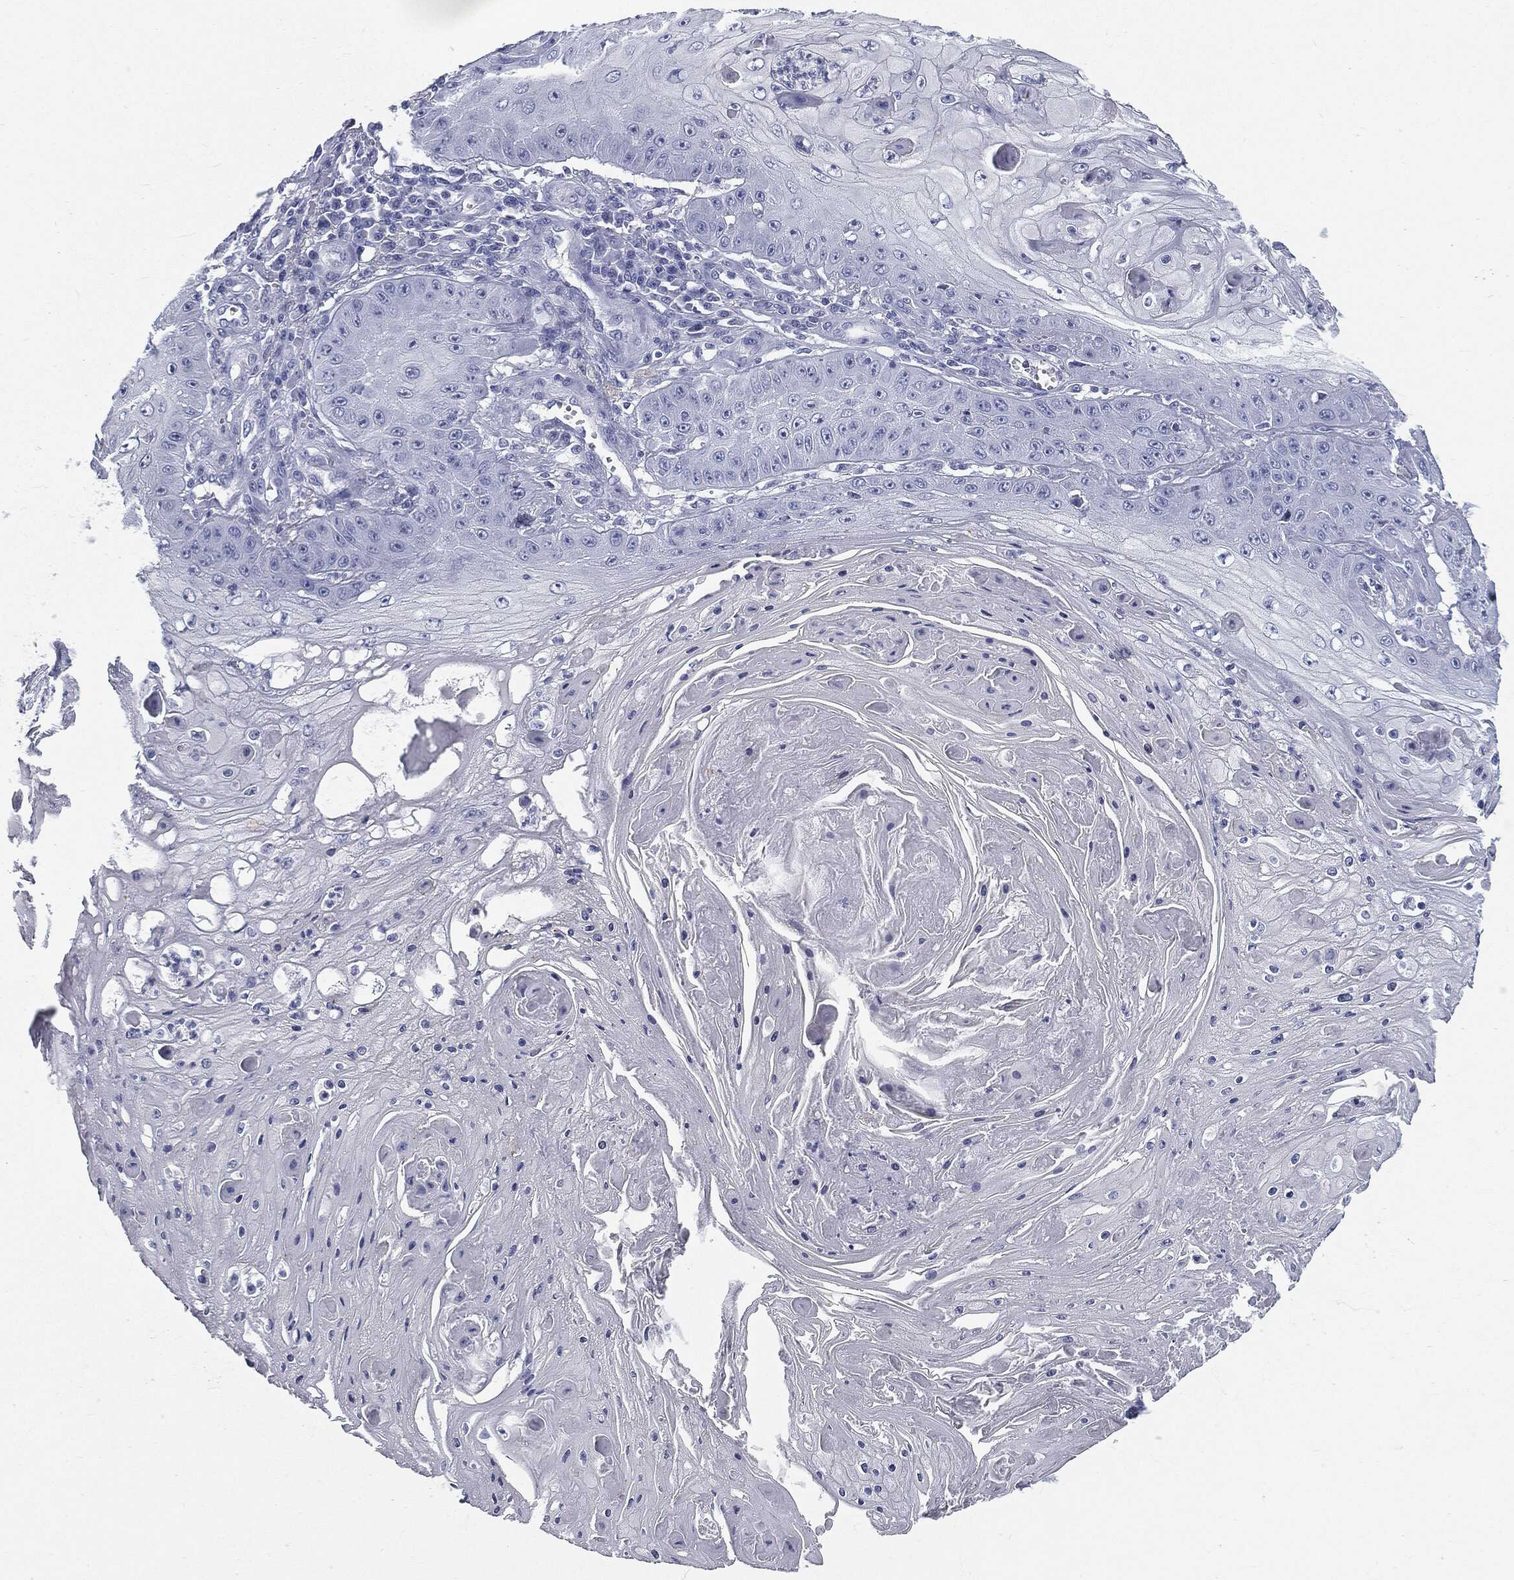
{"staining": {"intensity": "negative", "quantity": "none", "location": "none"}, "tissue": "skin cancer", "cell_type": "Tumor cells", "image_type": "cancer", "snomed": [{"axis": "morphology", "description": "Squamous cell carcinoma, NOS"}, {"axis": "topography", "description": "Skin"}], "caption": "The immunohistochemistry micrograph has no significant expression in tumor cells of skin cancer (squamous cell carcinoma) tissue.", "gene": "CUZD1", "patient": {"sex": "male", "age": 70}}